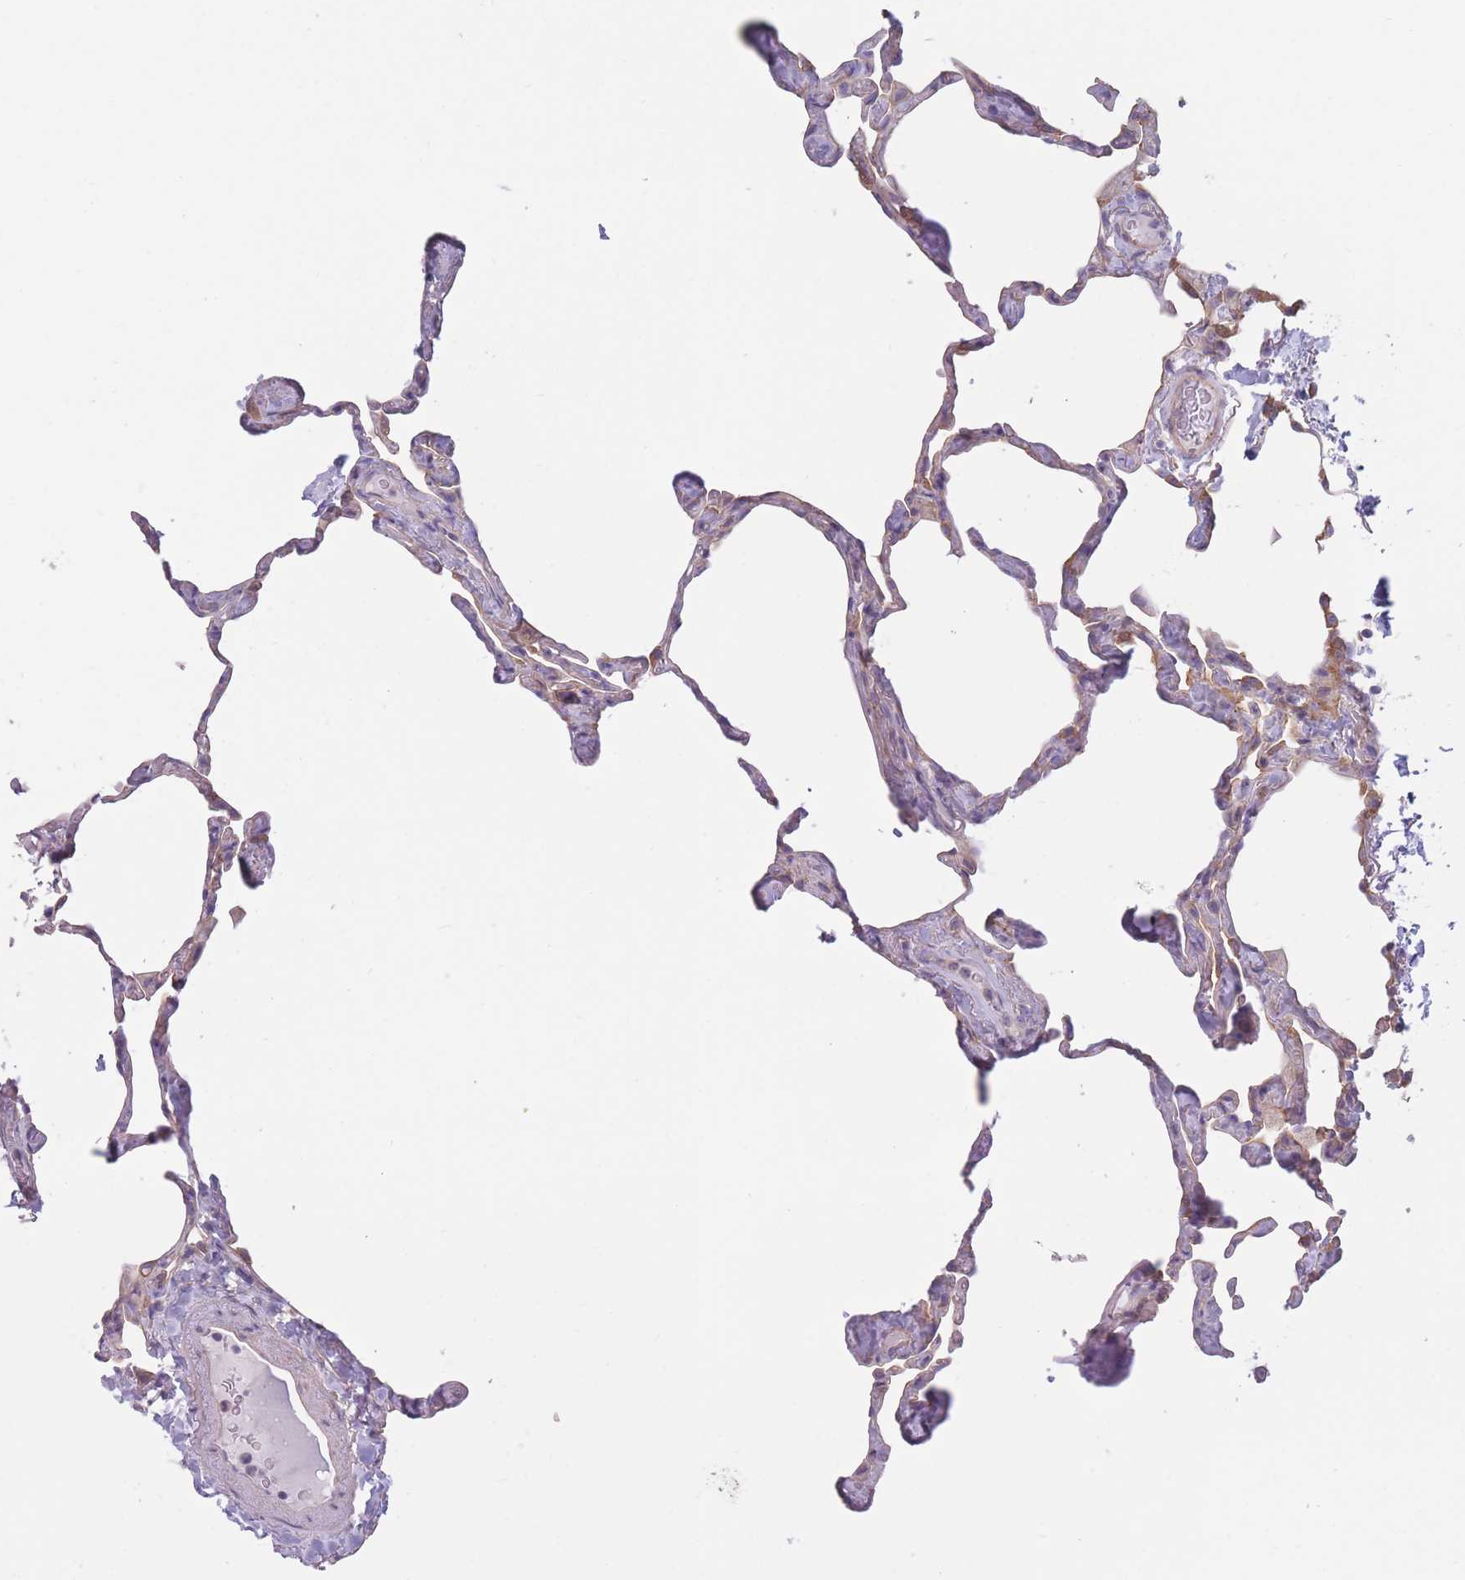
{"staining": {"intensity": "negative", "quantity": "none", "location": "none"}, "tissue": "lung", "cell_type": "Alveolar cells", "image_type": "normal", "snomed": [{"axis": "morphology", "description": "Normal tissue, NOS"}, {"axis": "topography", "description": "Lung"}], "caption": "An immunohistochemistry micrograph of unremarkable lung is shown. There is no staining in alveolar cells of lung.", "gene": "SERPINB3", "patient": {"sex": "male", "age": 65}}